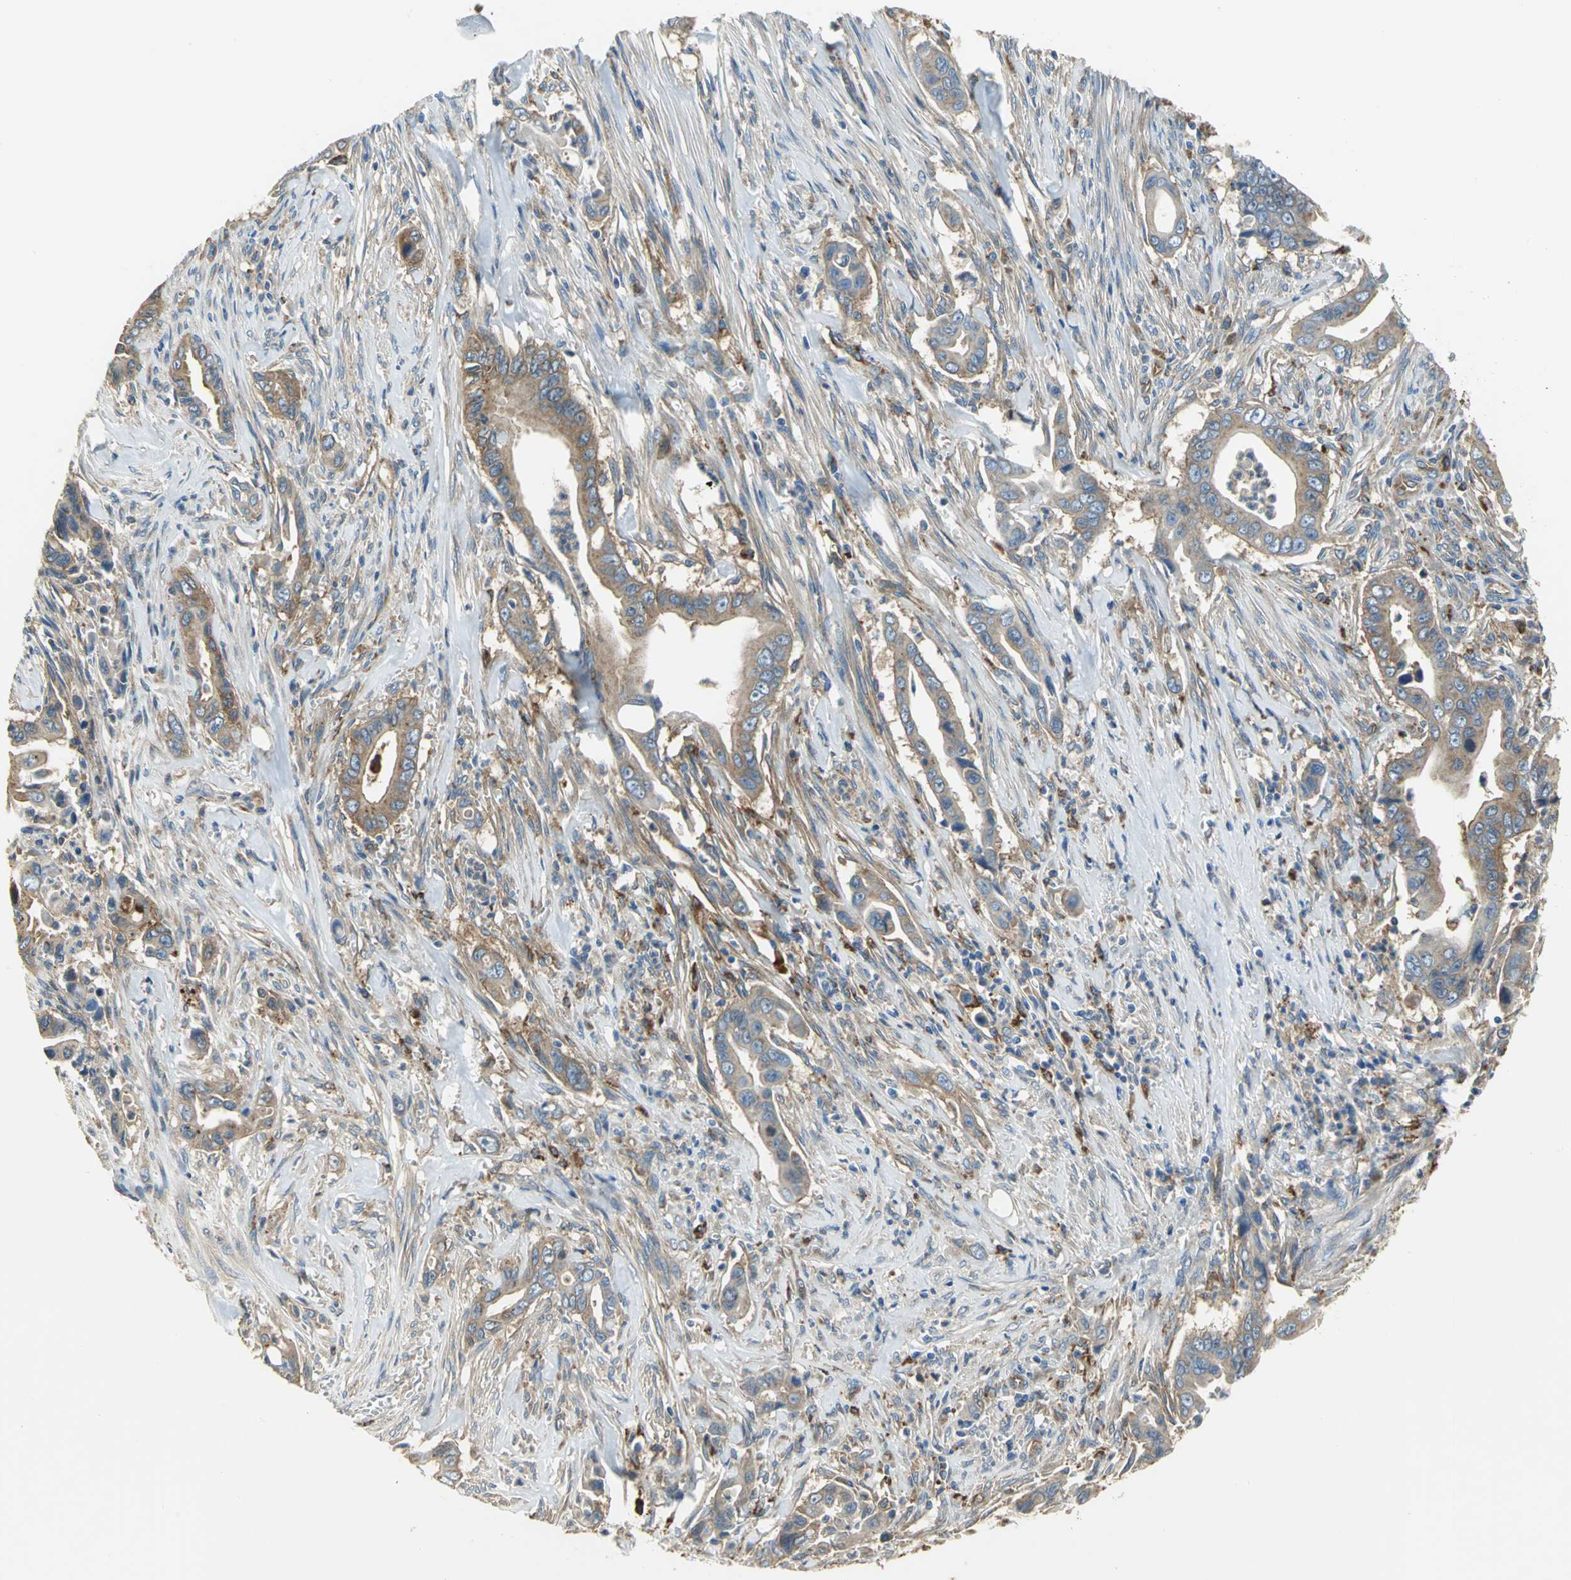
{"staining": {"intensity": "weak", "quantity": "25%-75%", "location": "cytoplasmic/membranous"}, "tissue": "pancreatic cancer", "cell_type": "Tumor cells", "image_type": "cancer", "snomed": [{"axis": "morphology", "description": "Adenocarcinoma, NOS"}, {"axis": "topography", "description": "Pancreas"}], "caption": "Approximately 25%-75% of tumor cells in human adenocarcinoma (pancreatic) reveal weak cytoplasmic/membranous protein positivity as visualized by brown immunohistochemical staining.", "gene": "DIAPH2", "patient": {"sex": "male", "age": 59}}